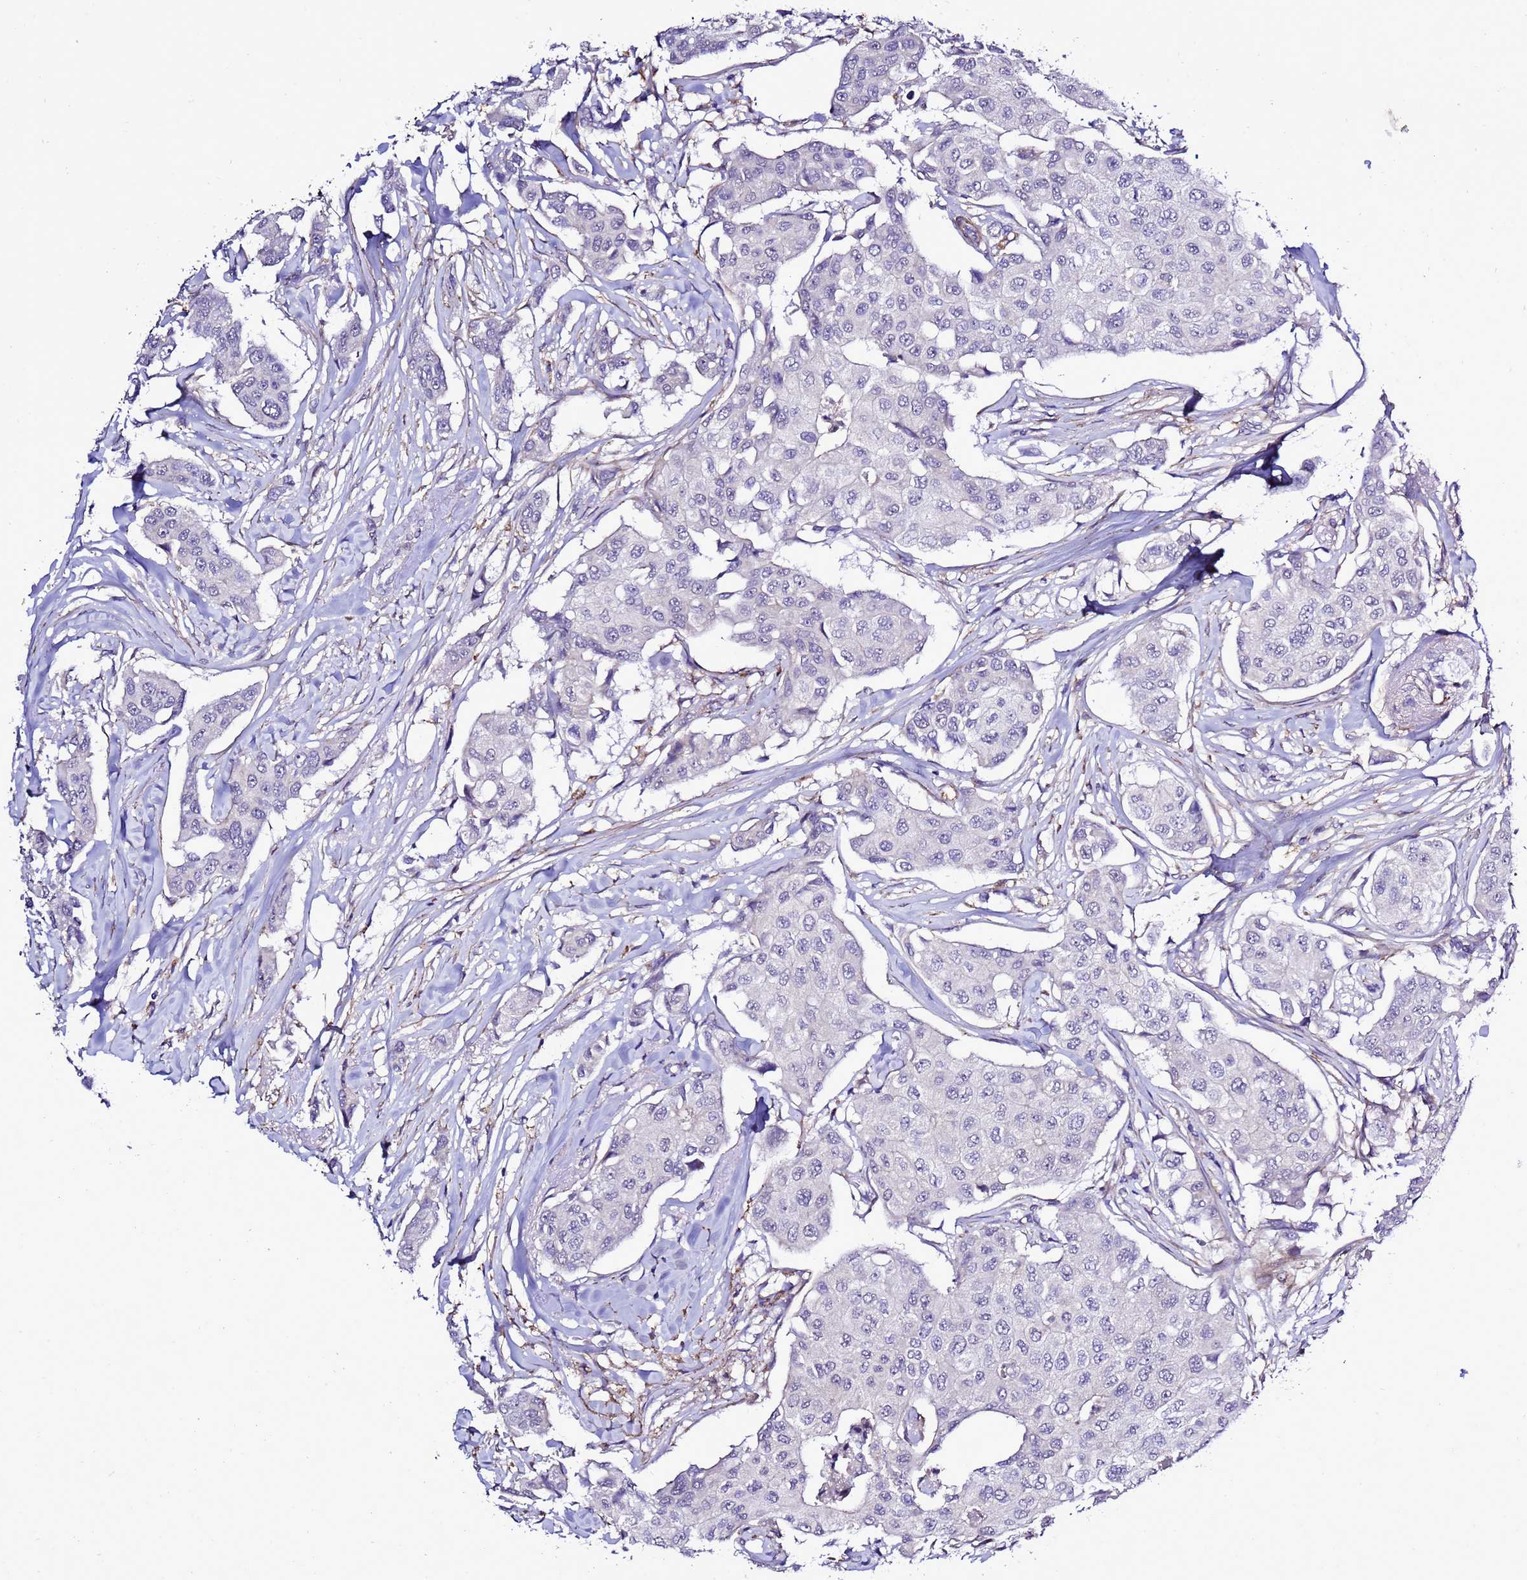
{"staining": {"intensity": "negative", "quantity": "none", "location": "none"}, "tissue": "breast cancer", "cell_type": "Tumor cells", "image_type": "cancer", "snomed": [{"axis": "morphology", "description": "Duct carcinoma"}, {"axis": "topography", "description": "Breast"}], "caption": "Breast intraductal carcinoma stained for a protein using immunohistochemistry (IHC) exhibits no positivity tumor cells.", "gene": "GZF1", "patient": {"sex": "female", "age": 80}}